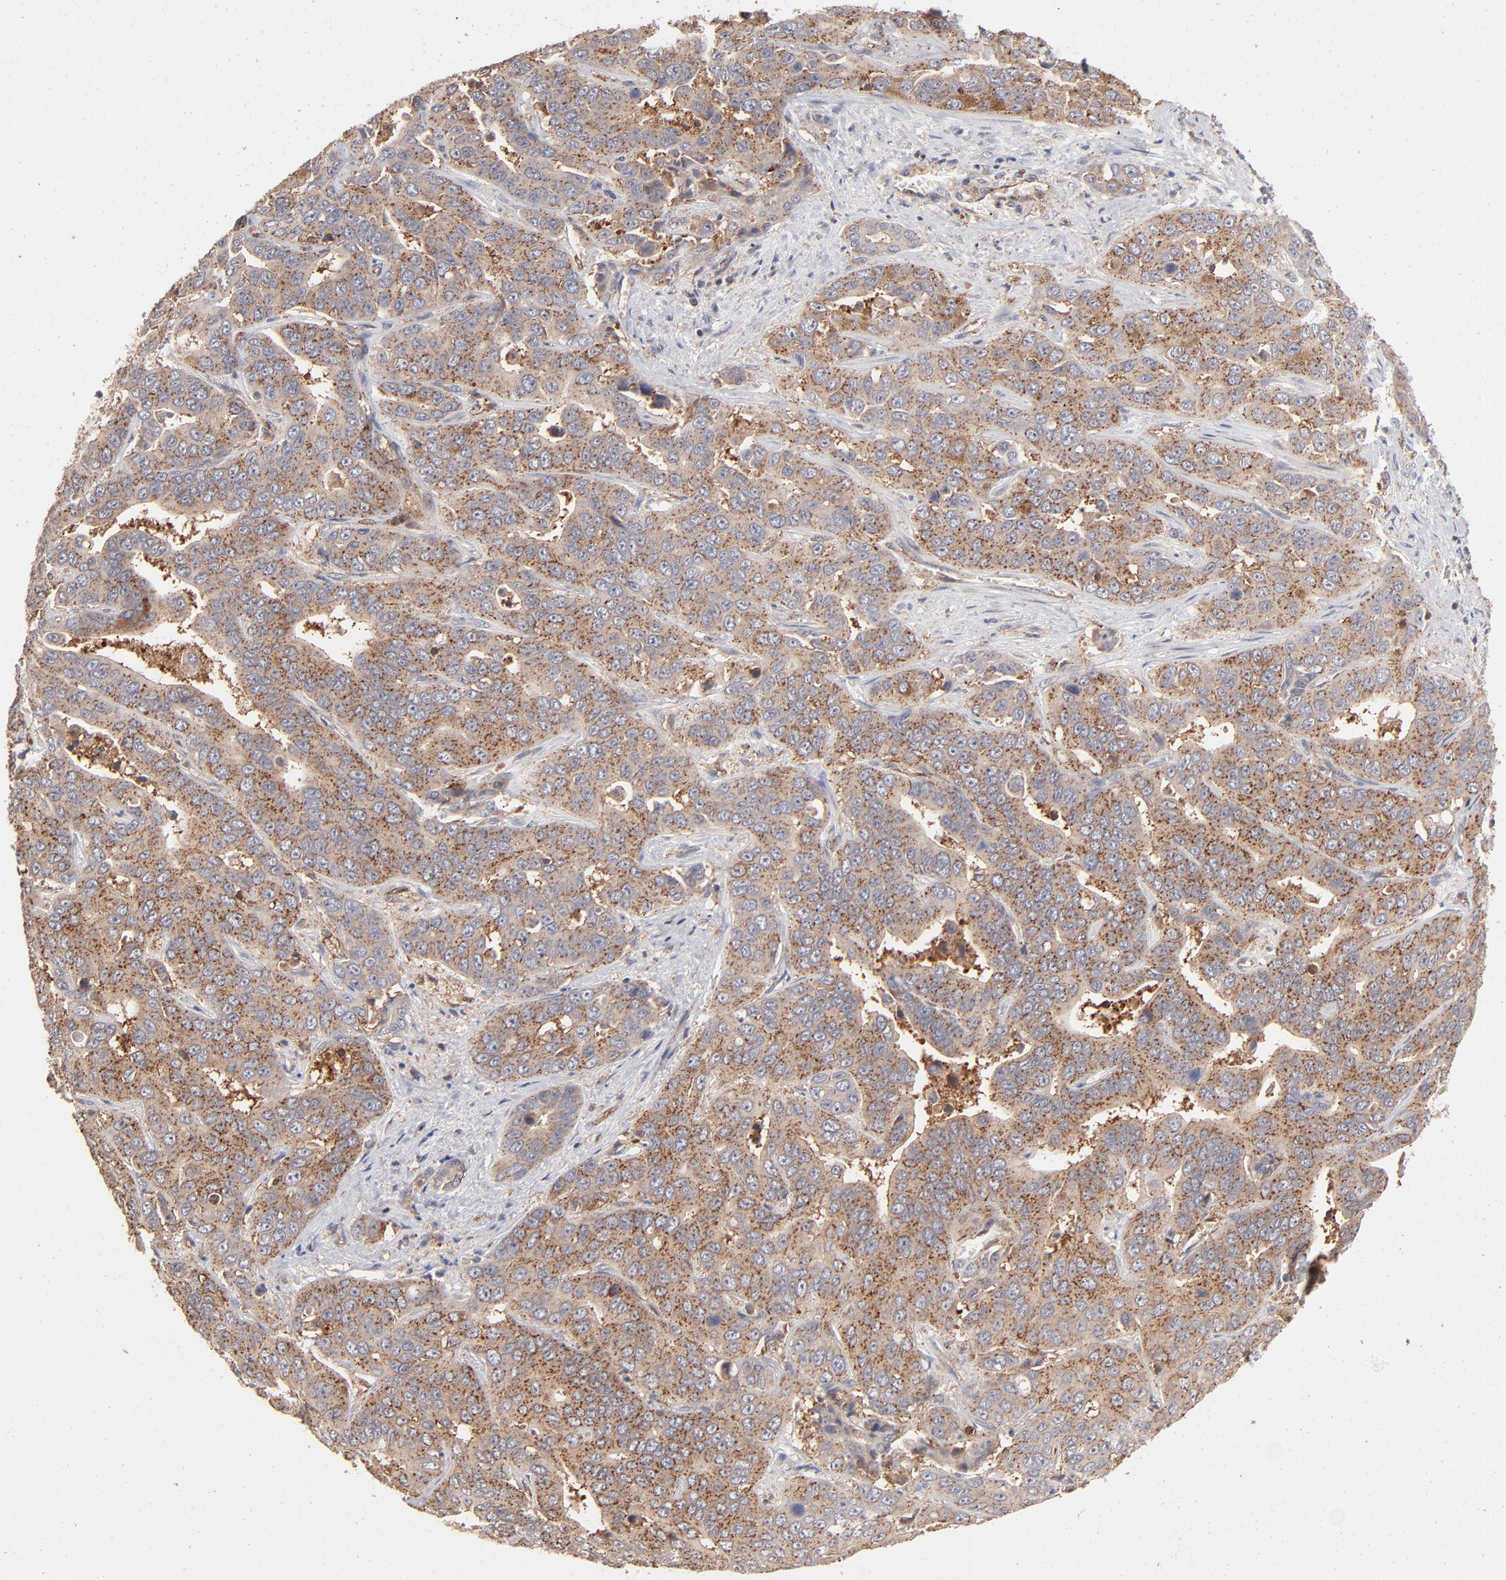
{"staining": {"intensity": "moderate", "quantity": "25%-75%", "location": "cytoplasmic/membranous"}, "tissue": "liver cancer", "cell_type": "Tumor cells", "image_type": "cancer", "snomed": [{"axis": "morphology", "description": "Cholangiocarcinoma"}, {"axis": "topography", "description": "Liver"}], "caption": "A histopathology image of human liver cancer (cholangiocarcinoma) stained for a protein reveals moderate cytoplasmic/membranous brown staining in tumor cells.", "gene": "IVNS1ABP", "patient": {"sex": "female", "age": 52}}